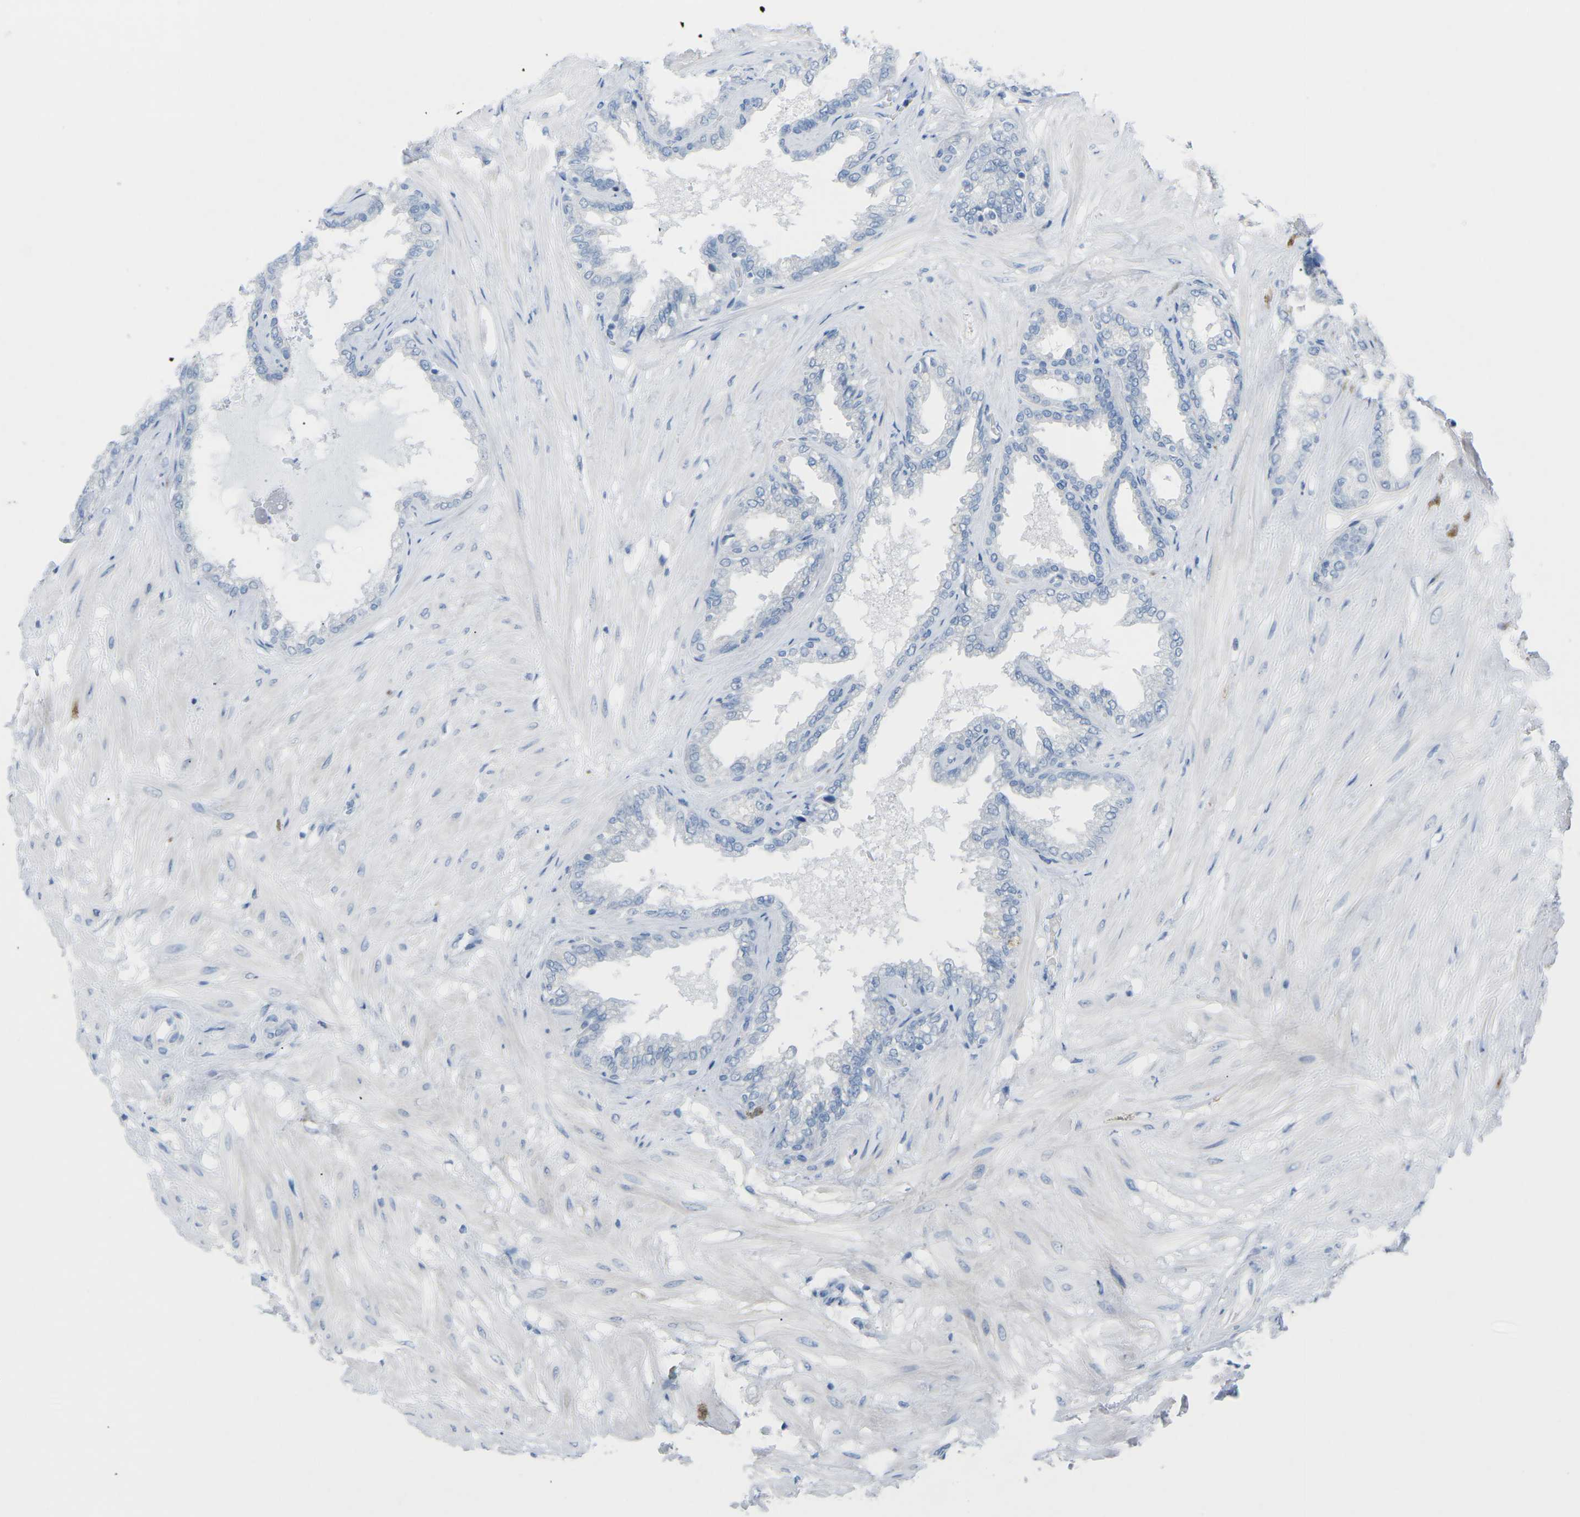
{"staining": {"intensity": "negative", "quantity": "none", "location": "none"}, "tissue": "seminal vesicle", "cell_type": "Glandular cells", "image_type": "normal", "snomed": [{"axis": "morphology", "description": "Normal tissue, NOS"}, {"axis": "topography", "description": "Seminal veicle"}], "caption": "Immunohistochemistry photomicrograph of normal seminal vesicle: human seminal vesicle stained with DAB (3,3'-diaminobenzidine) shows no significant protein staining in glandular cells.", "gene": "HBG2", "patient": {"sex": "male", "age": 46}}